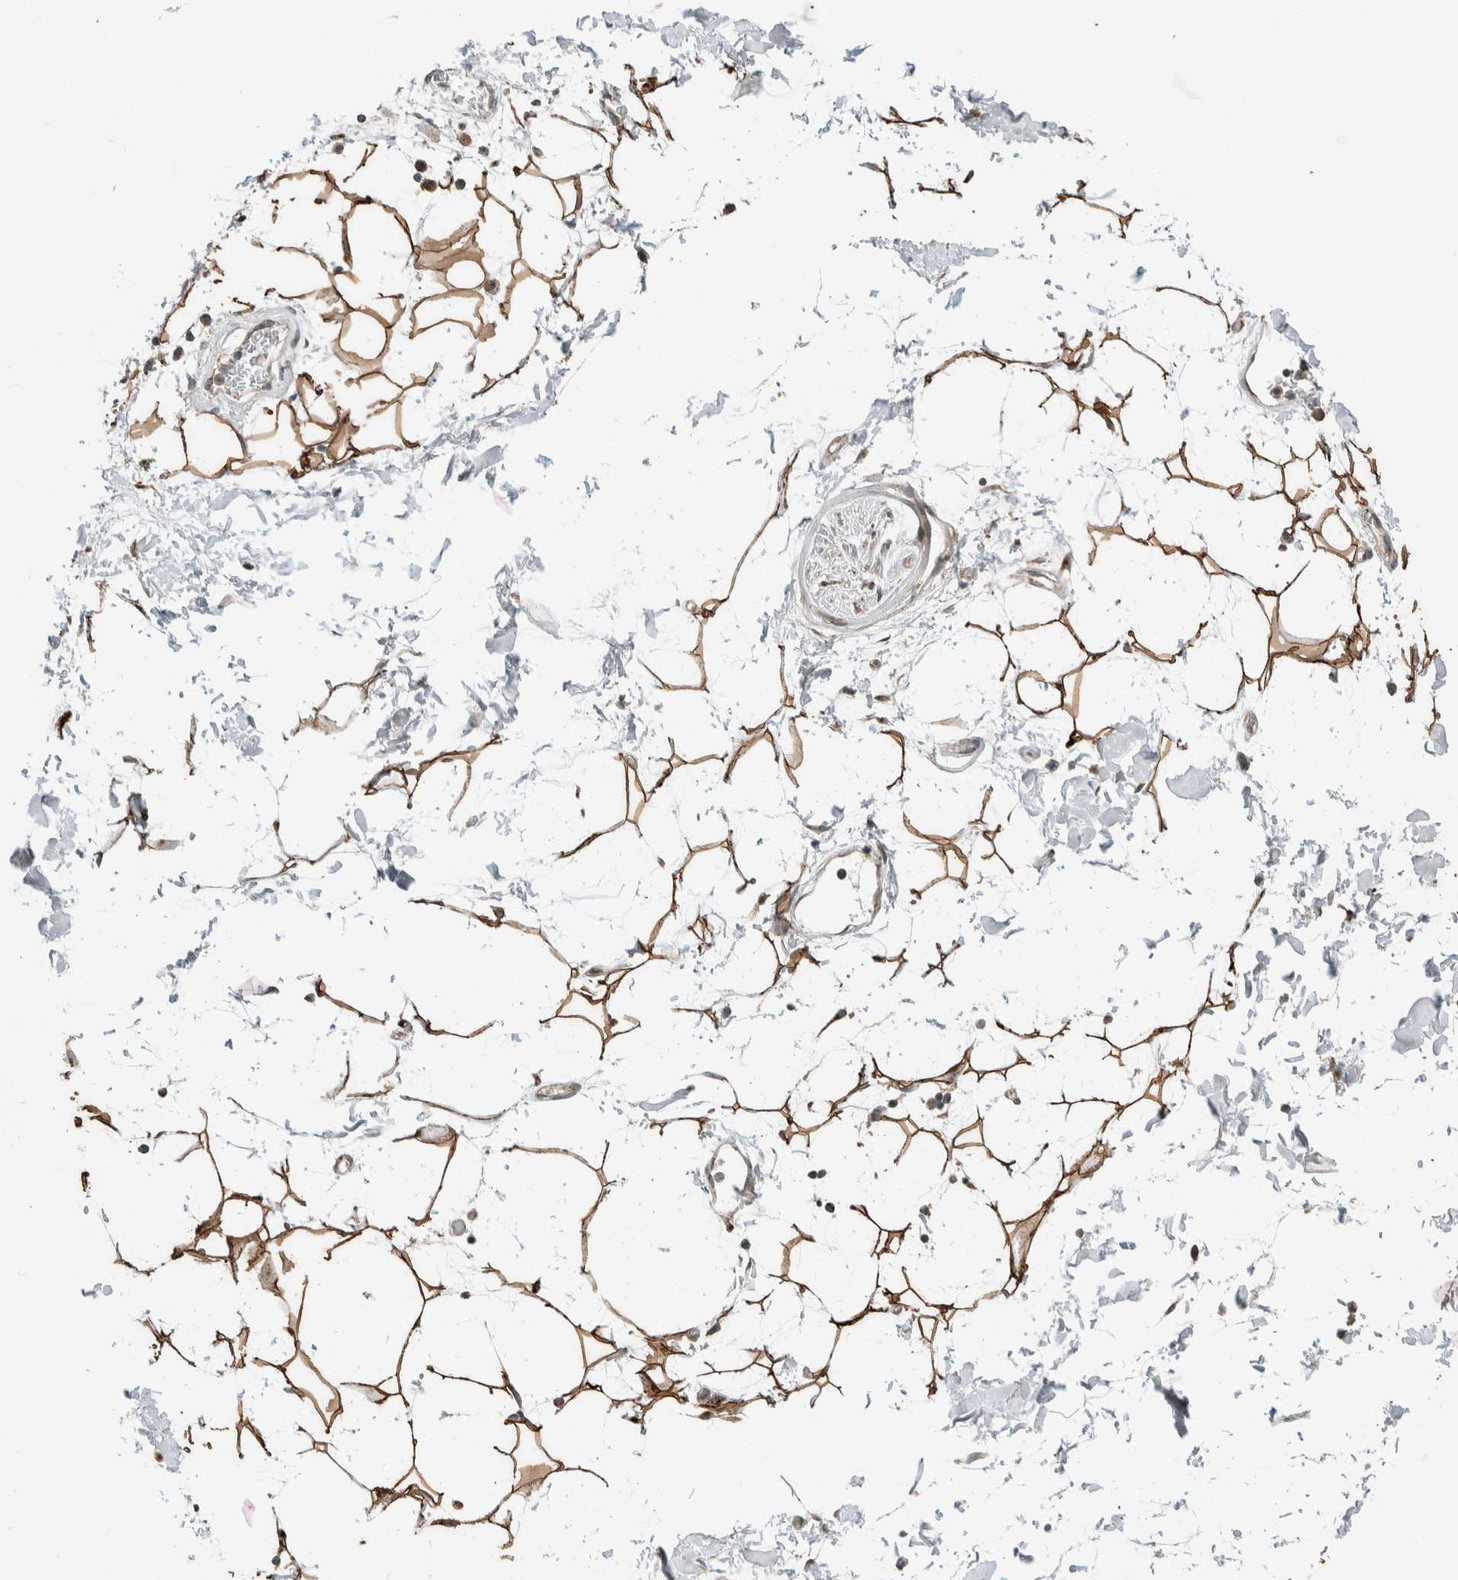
{"staining": {"intensity": "strong", "quantity": ">75%", "location": "cytoplasmic/membranous"}, "tissue": "adipose tissue", "cell_type": "Adipocytes", "image_type": "normal", "snomed": [{"axis": "morphology", "description": "Normal tissue, NOS"}, {"axis": "topography", "description": "Soft tissue"}], "caption": "A photomicrograph of adipose tissue stained for a protein displays strong cytoplasmic/membranous brown staining in adipocytes. The staining is performed using DAB (3,3'-diaminobenzidine) brown chromogen to label protein expression. The nuclei are counter-stained blue using hematoxylin.", "gene": "NBR1", "patient": {"sex": "male", "age": 72}}